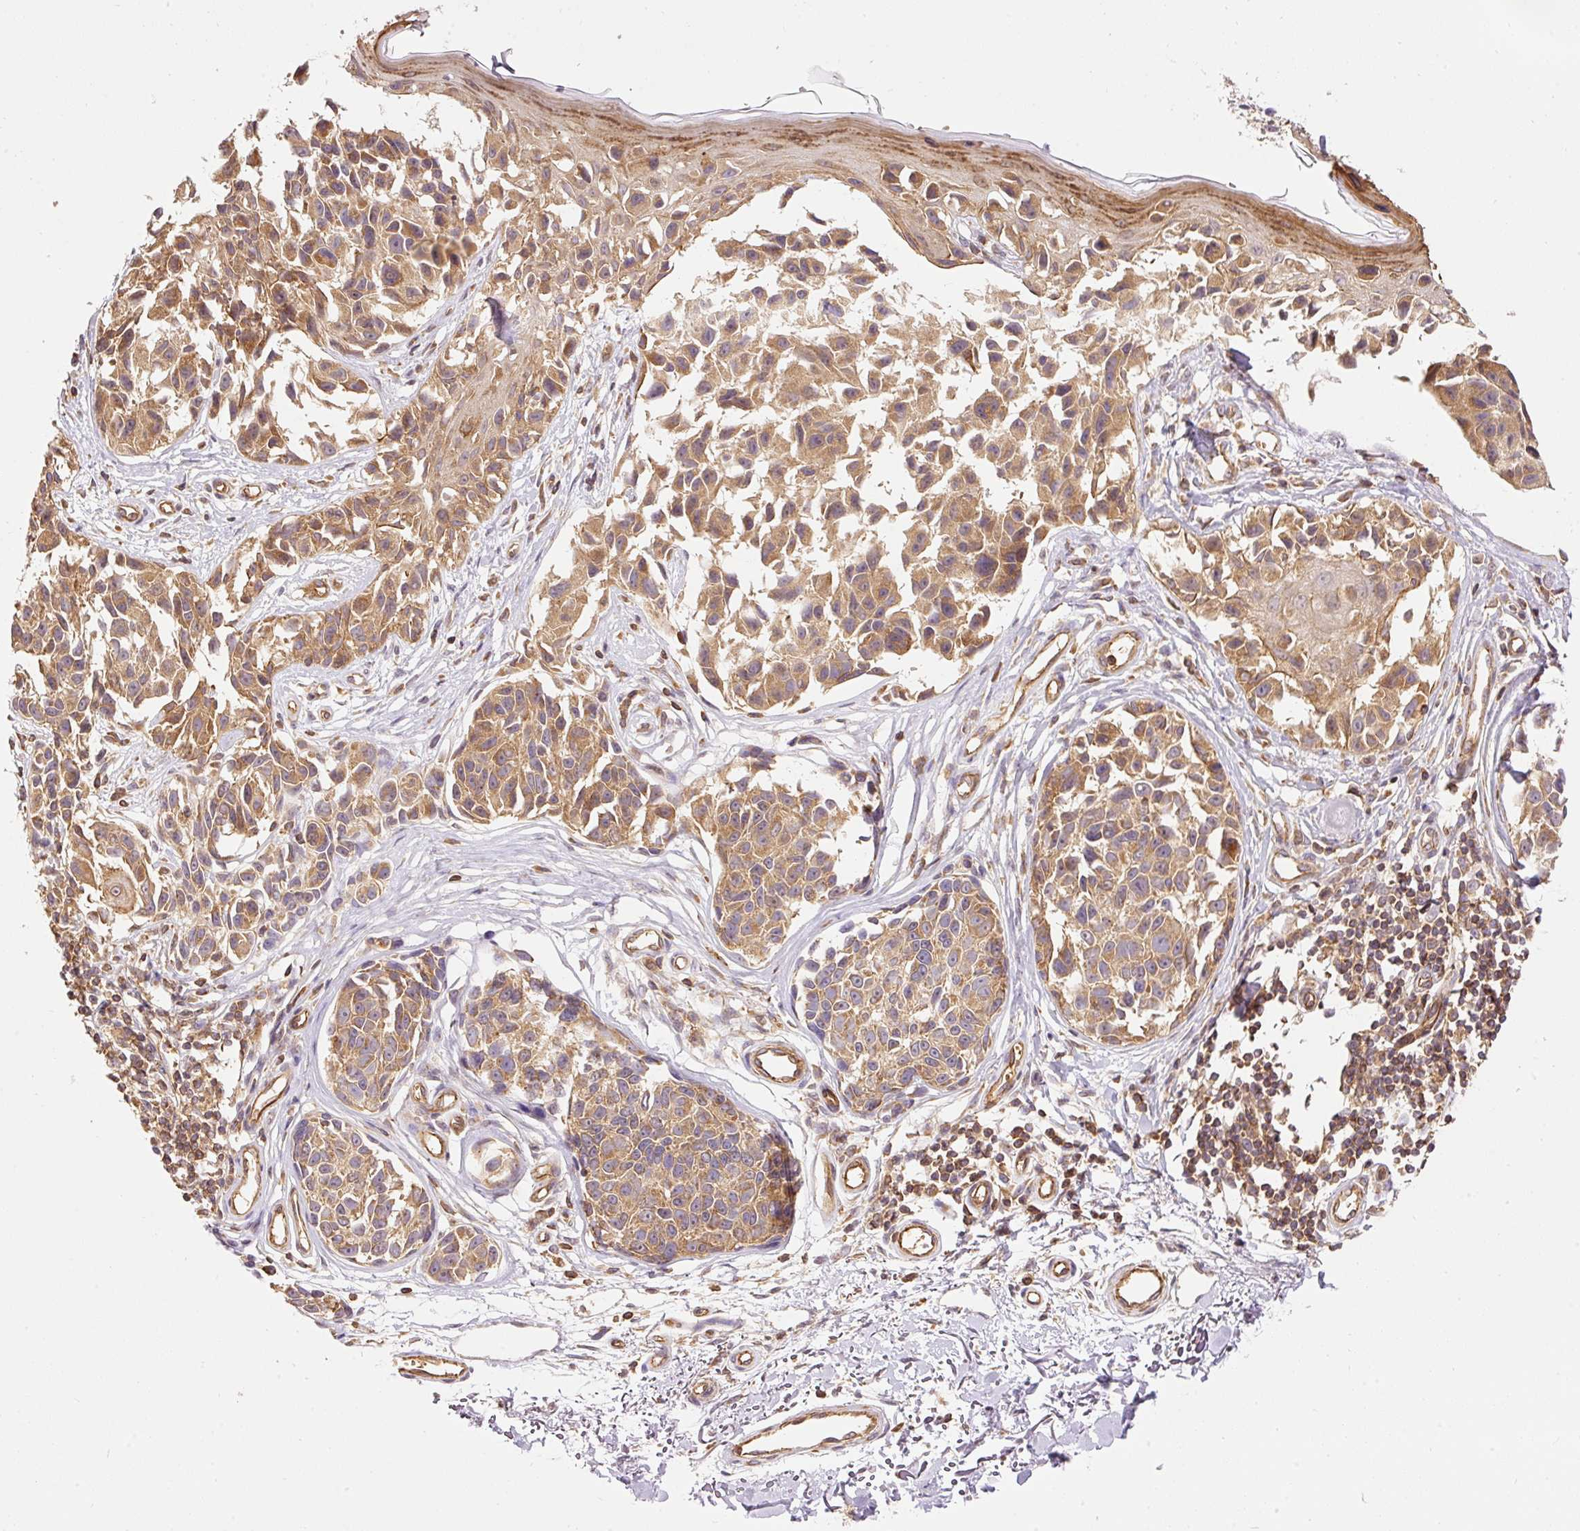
{"staining": {"intensity": "moderate", "quantity": ">75%", "location": "cytoplasmic/membranous"}, "tissue": "melanoma", "cell_type": "Tumor cells", "image_type": "cancer", "snomed": [{"axis": "morphology", "description": "Malignant melanoma, NOS"}, {"axis": "topography", "description": "Skin"}], "caption": "DAB immunohistochemical staining of human malignant melanoma demonstrates moderate cytoplasmic/membranous protein positivity in about >75% of tumor cells.", "gene": "ADCY4", "patient": {"sex": "male", "age": 73}}